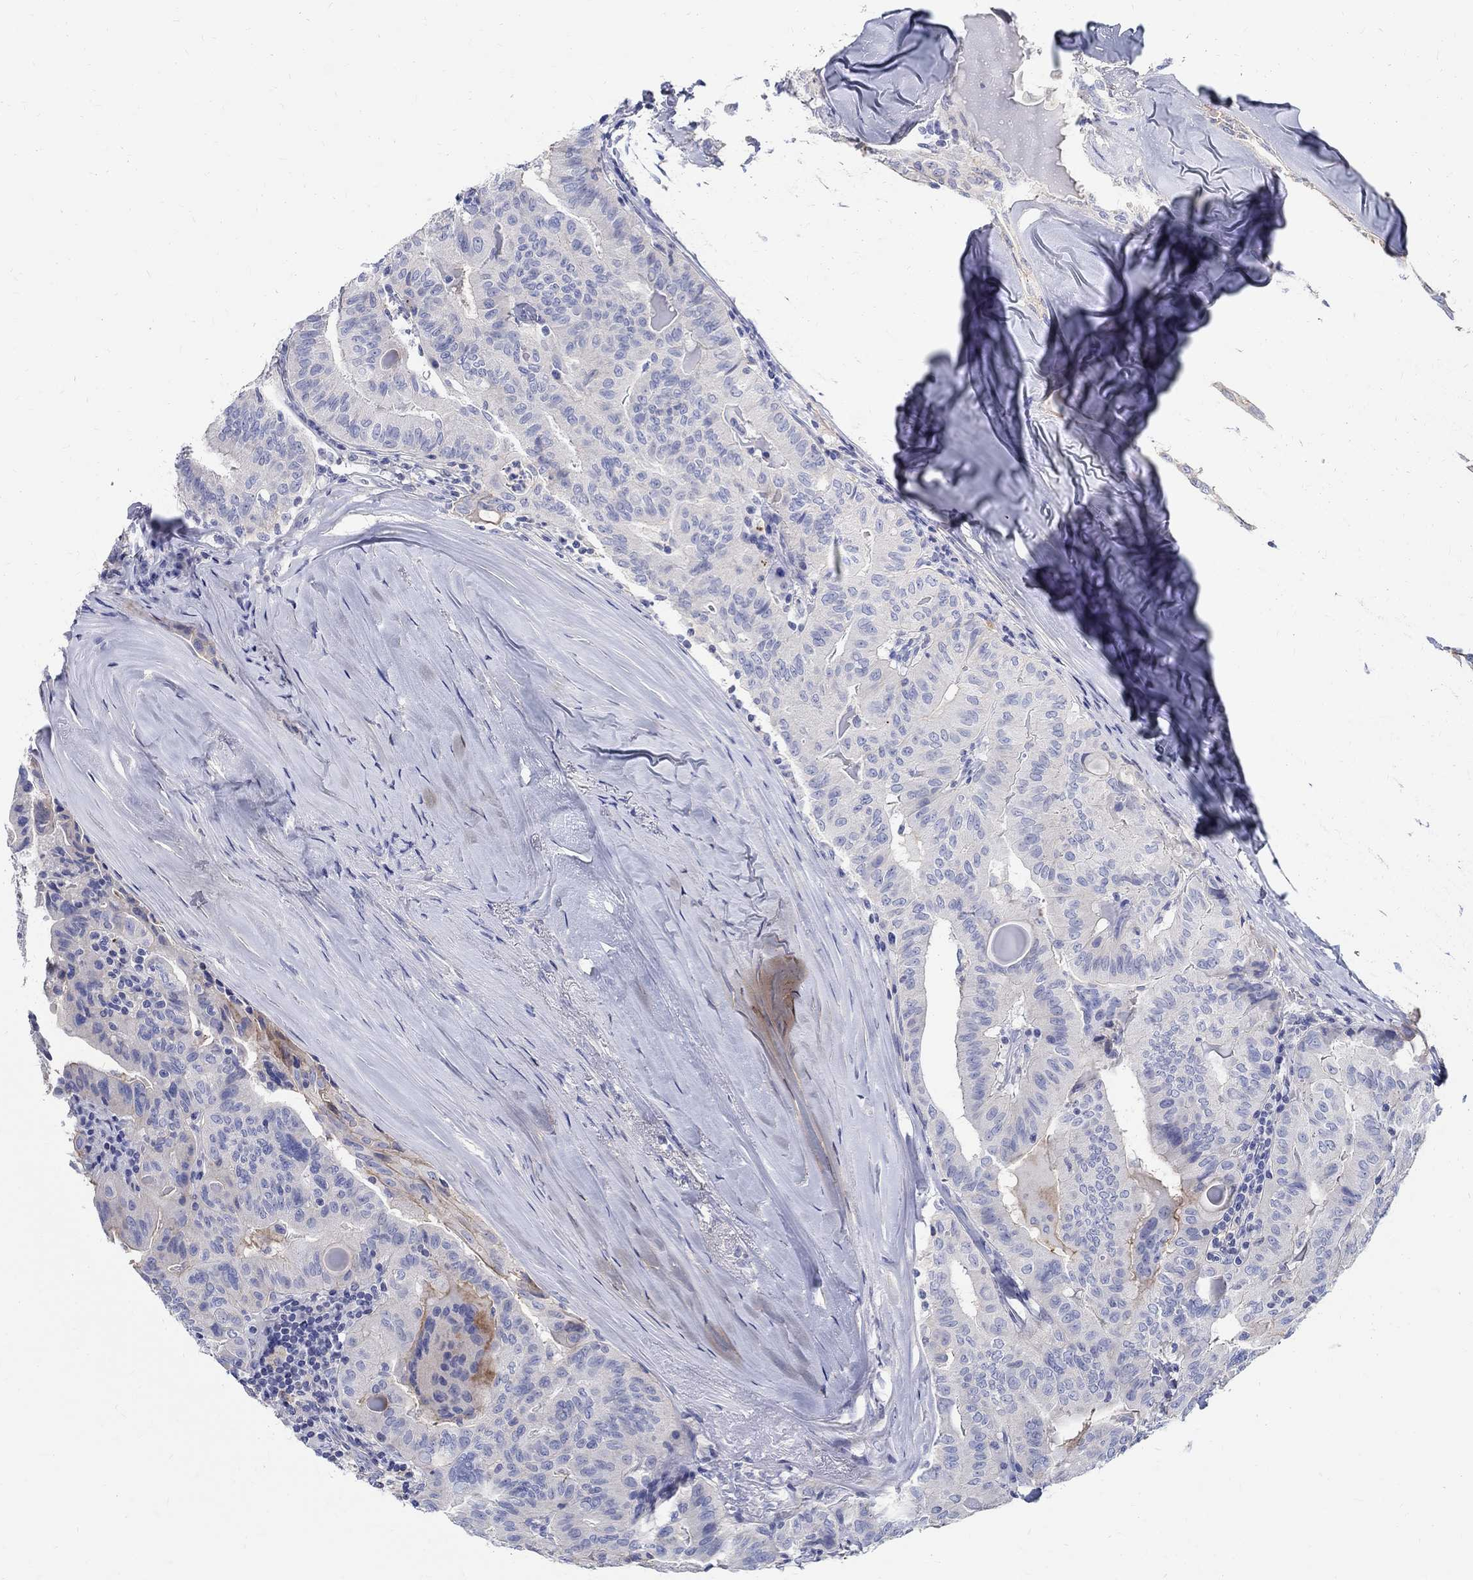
{"staining": {"intensity": "weak", "quantity": "<25%", "location": "cytoplasmic/membranous"}, "tissue": "thyroid cancer", "cell_type": "Tumor cells", "image_type": "cancer", "snomed": [{"axis": "morphology", "description": "Papillary adenocarcinoma, NOS"}, {"axis": "topography", "description": "Thyroid gland"}], "caption": "The photomicrograph exhibits no significant staining in tumor cells of thyroid cancer. (Brightfield microscopy of DAB IHC at high magnification).", "gene": "SOX2", "patient": {"sex": "female", "age": 68}}